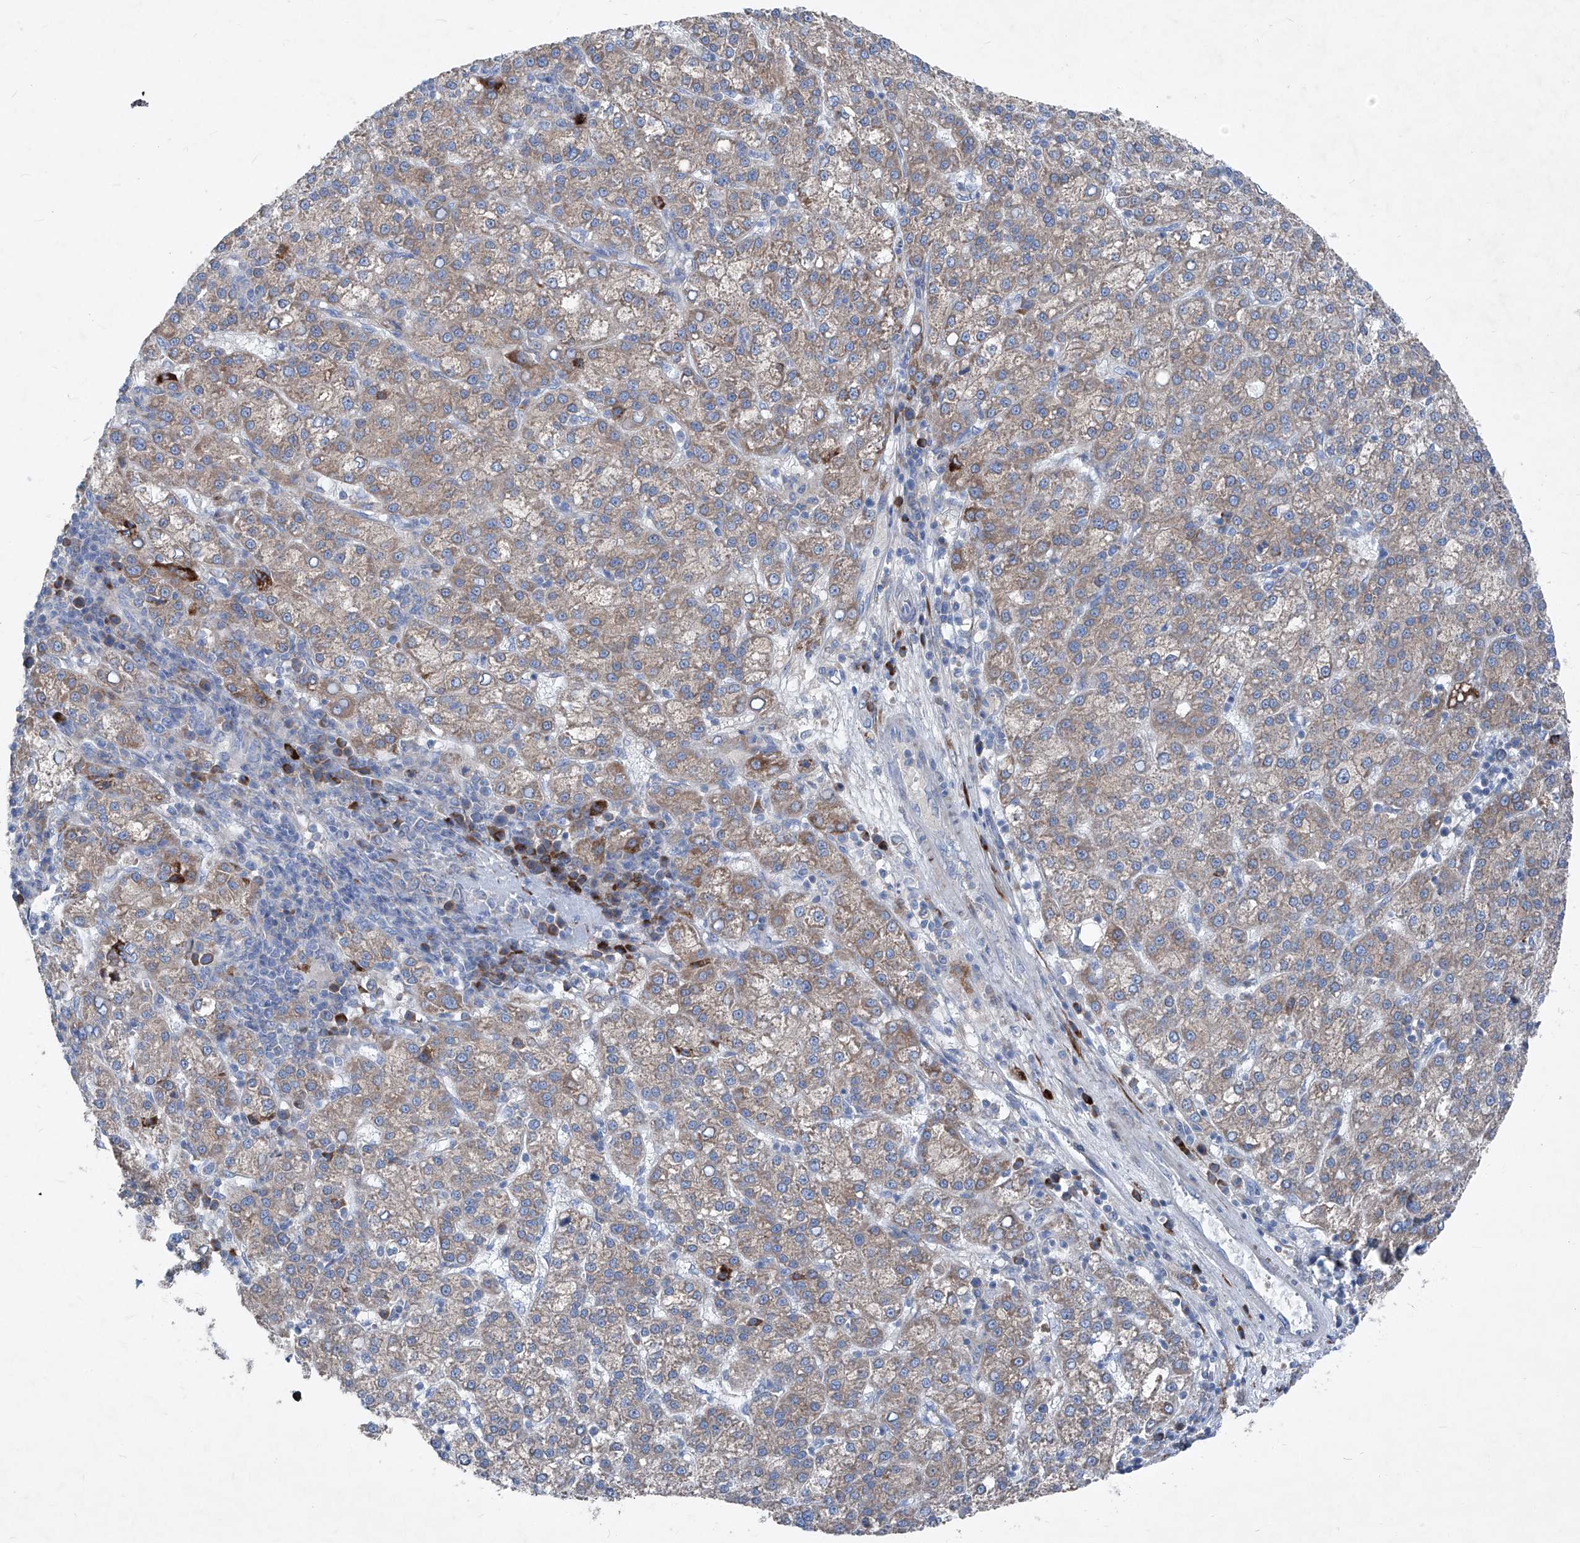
{"staining": {"intensity": "weak", "quantity": ">75%", "location": "cytoplasmic/membranous"}, "tissue": "liver cancer", "cell_type": "Tumor cells", "image_type": "cancer", "snomed": [{"axis": "morphology", "description": "Carcinoma, Hepatocellular, NOS"}, {"axis": "topography", "description": "Liver"}], "caption": "A brown stain highlights weak cytoplasmic/membranous expression of a protein in liver hepatocellular carcinoma tumor cells. The staining was performed using DAB to visualize the protein expression in brown, while the nuclei were stained in blue with hematoxylin (Magnification: 20x).", "gene": "IFI27", "patient": {"sex": "female", "age": 58}}